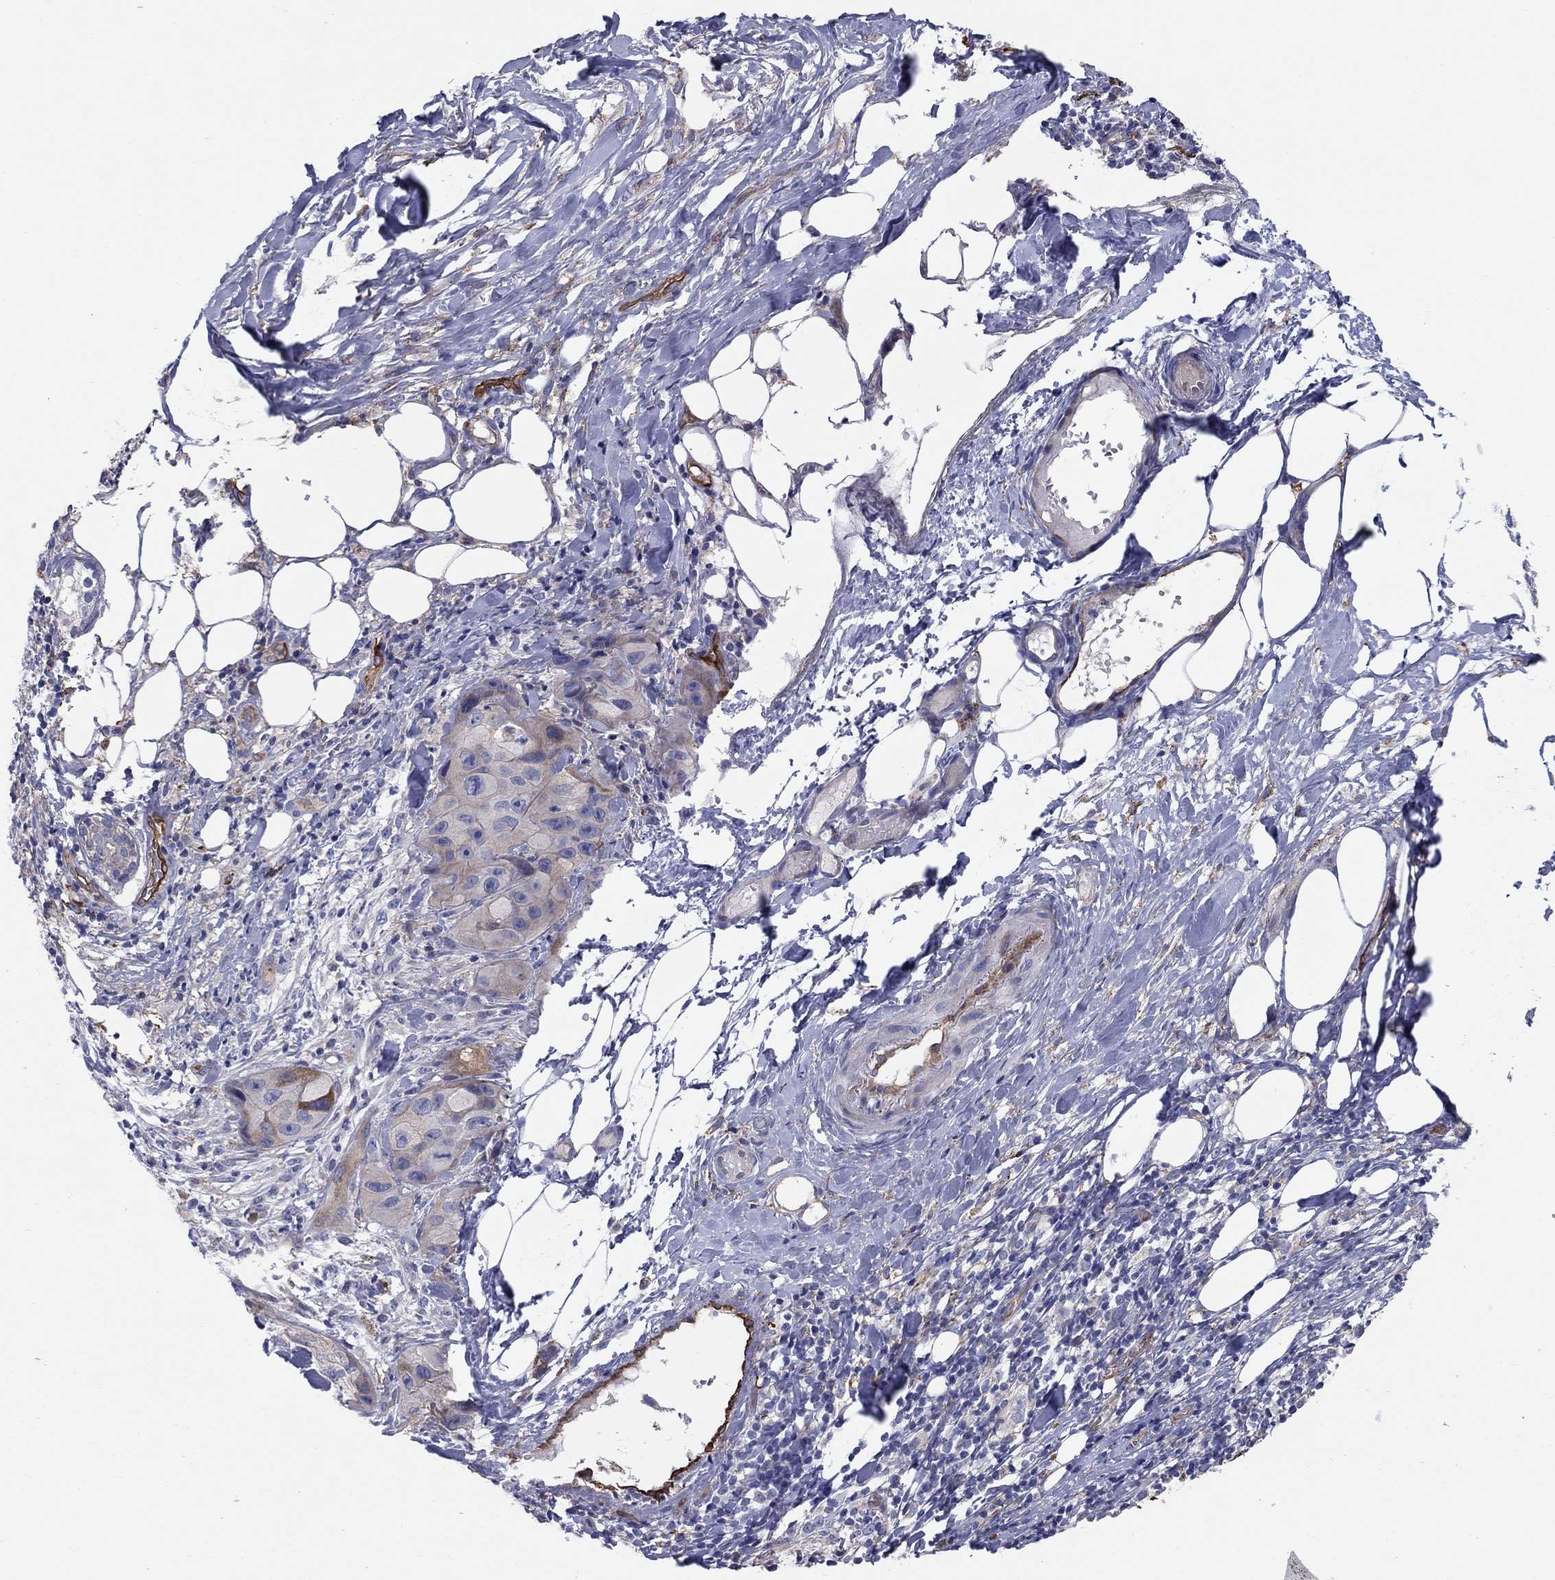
{"staining": {"intensity": "negative", "quantity": "none", "location": "none"}, "tissue": "skin cancer", "cell_type": "Tumor cells", "image_type": "cancer", "snomed": [{"axis": "morphology", "description": "Squamous cell carcinoma, NOS"}, {"axis": "topography", "description": "Skin"}, {"axis": "topography", "description": "Subcutis"}], "caption": "A photomicrograph of human squamous cell carcinoma (skin) is negative for staining in tumor cells.", "gene": "EMP2", "patient": {"sex": "male", "age": 73}}